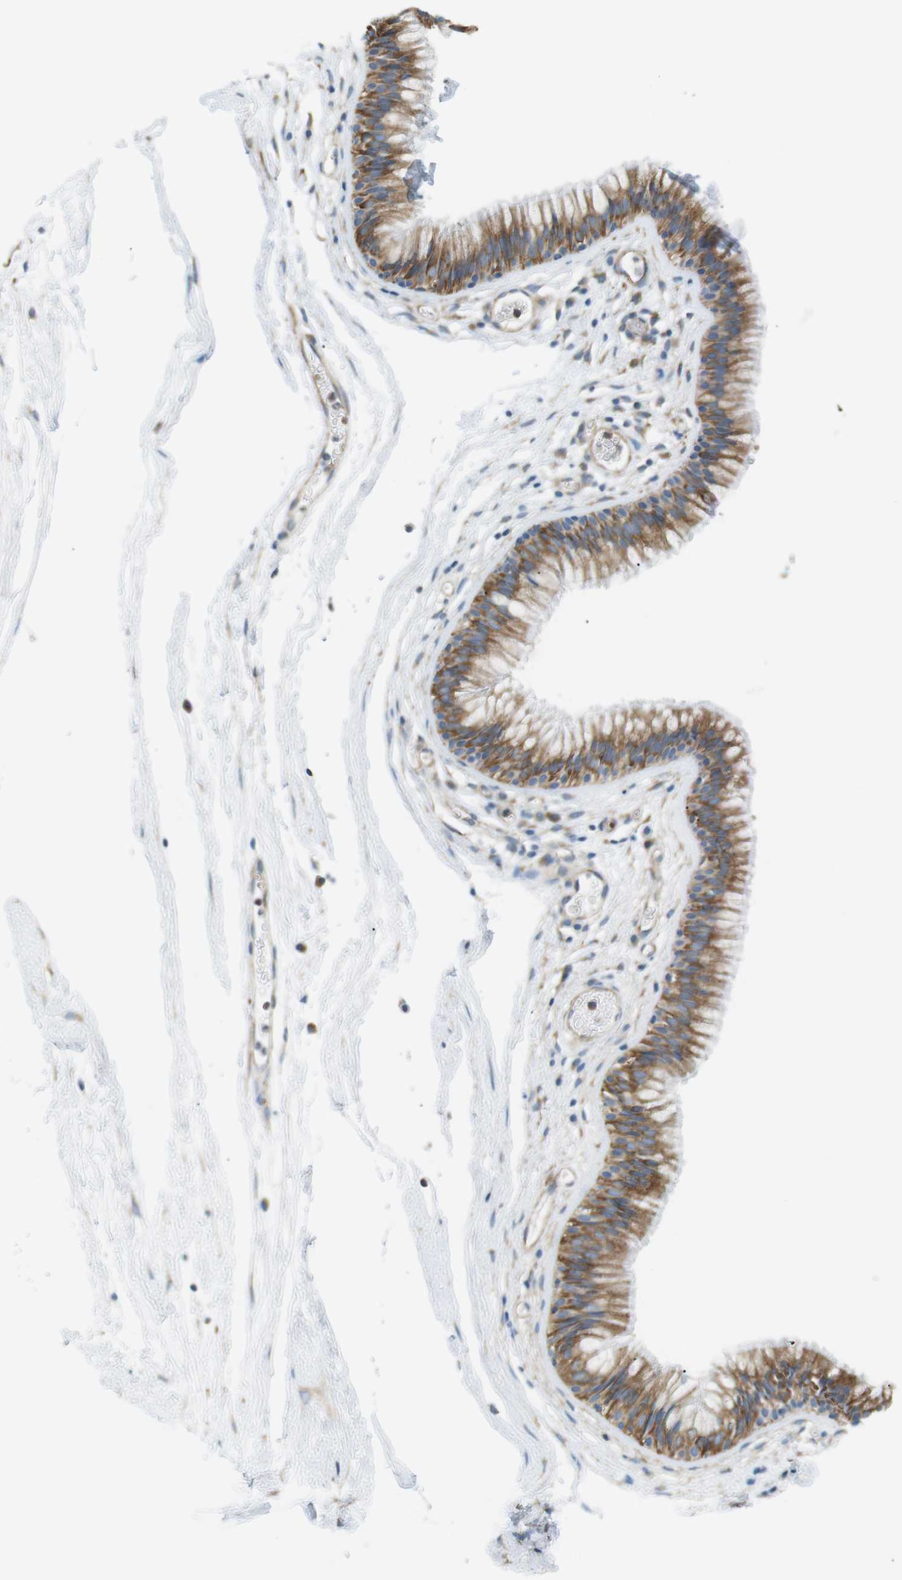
{"staining": {"intensity": "moderate", "quantity": ">75%", "location": "cytoplasmic/membranous"}, "tissue": "nasopharynx", "cell_type": "Respiratory epithelial cells", "image_type": "normal", "snomed": [{"axis": "morphology", "description": "Normal tissue, NOS"}, {"axis": "morphology", "description": "Inflammation, NOS"}, {"axis": "topography", "description": "Nasopharynx"}], "caption": "Immunohistochemical staining of benign nasopharynx exhibits >75% levels of moderate cytoplasmic/membranous protein staining in about >75% of respiratory epithelial cells. Using DAB (3,3'-diaminobenzidine) (brown) and hematoxylin (blue) stains, captured at high magnification using brightfield microscopy.", "gene": "PEPD", "patient": {"sex": "male", "age": 48}}